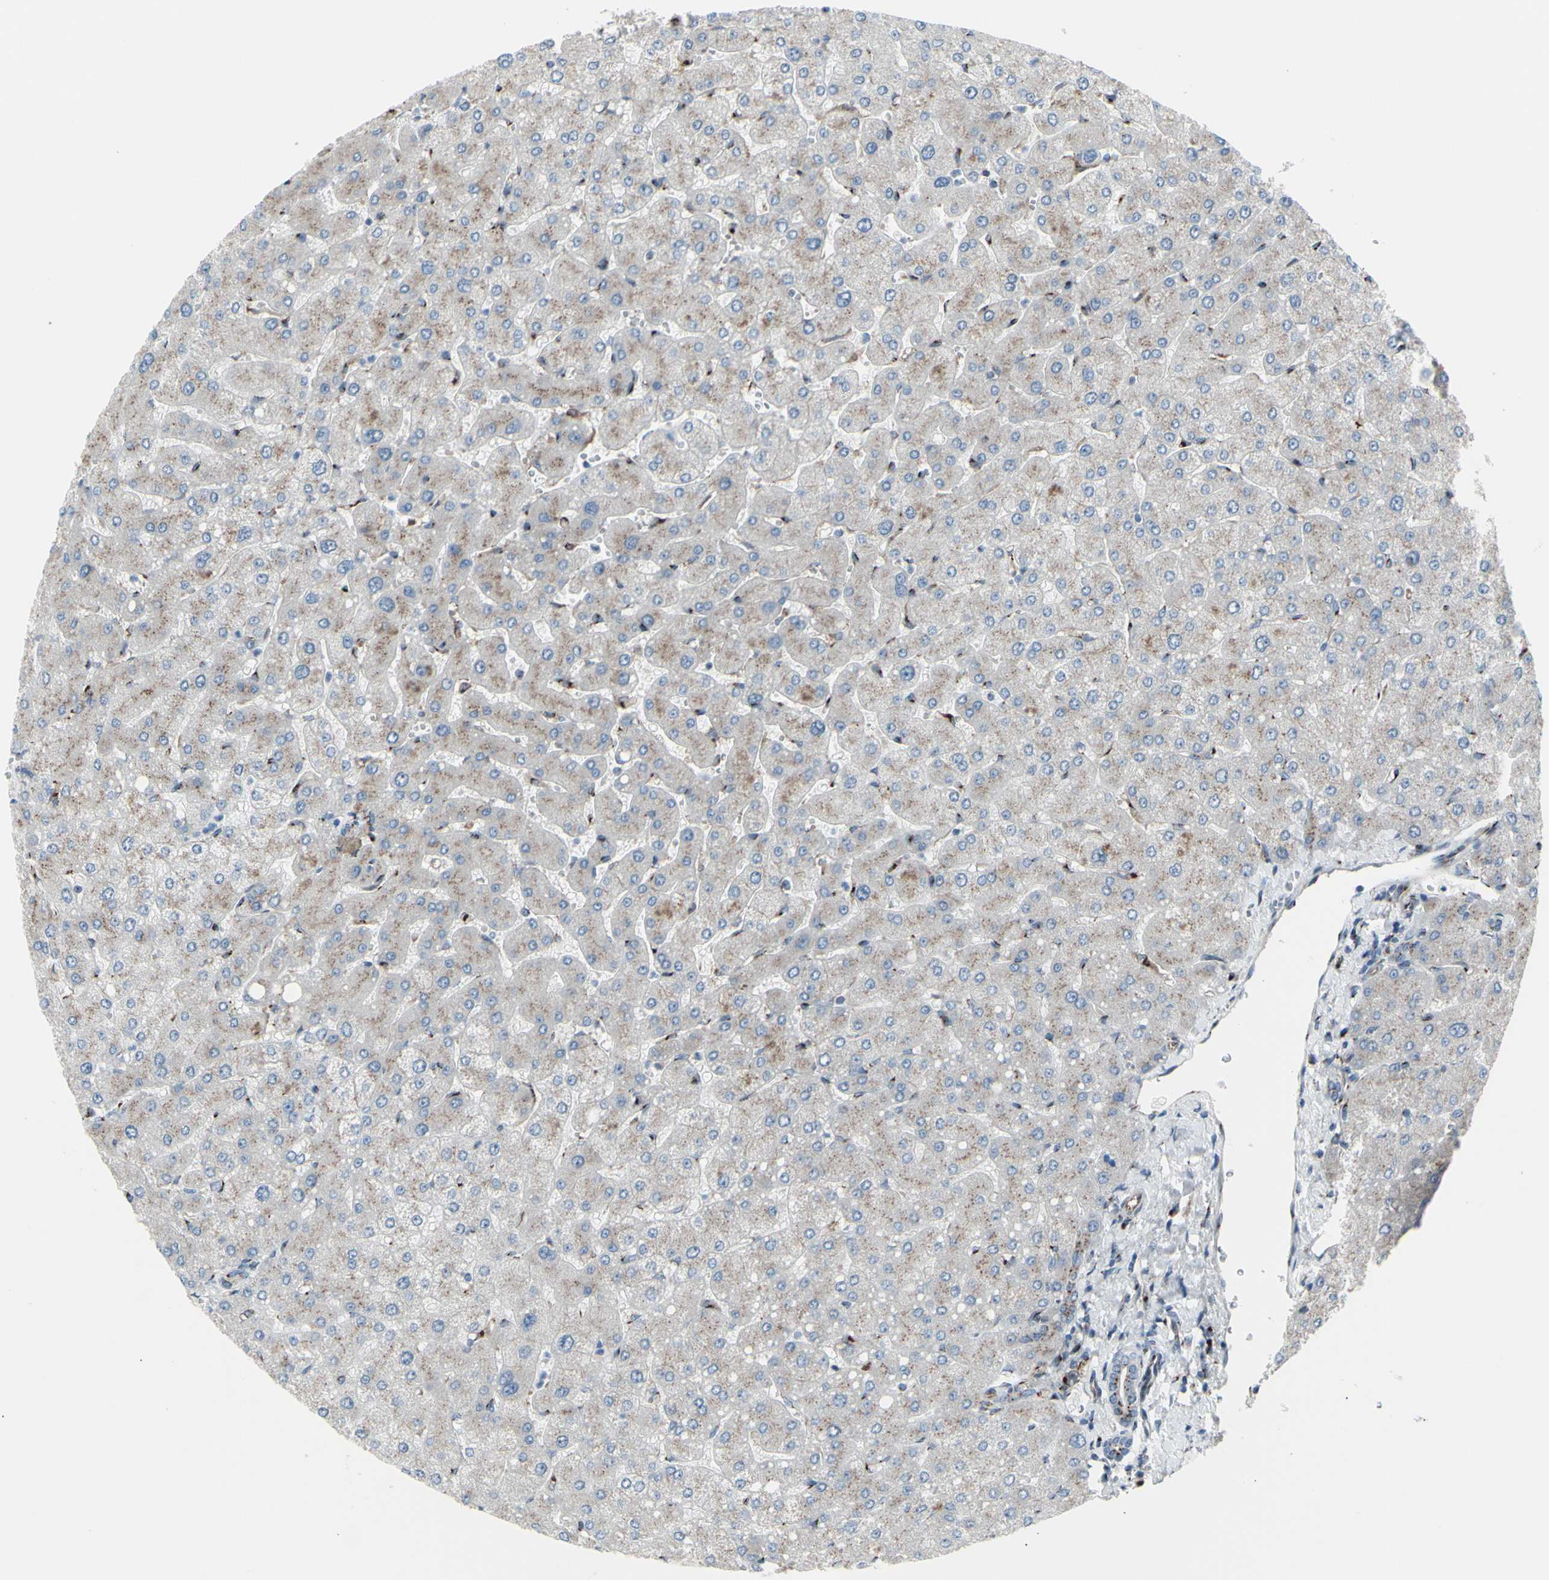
{"staining": {"intensity": "moderate", "quantity": ">75%", "location": "cytoplasmic/membranous"}, "tissue": "liver", "cell_type": "Cholangiocytes", "image_type": "normal", "snomed": [{"axis": "morphology", "description": "Normal tissue, NOS"}, {"axis": "topography", "description": "Liver"}], "caption": "Immunohistochemistry histopathology image of normal liver: human liver stained using immunohistochemistry shows medium levels of moderate protein expression localized specifically in the cytoplasmic/membranous of cholangiocytes, appearing as a cytoplasmic/membranous brown color.", "gene": "GLG1", "patient": {"sex": "male", "age": 55}}